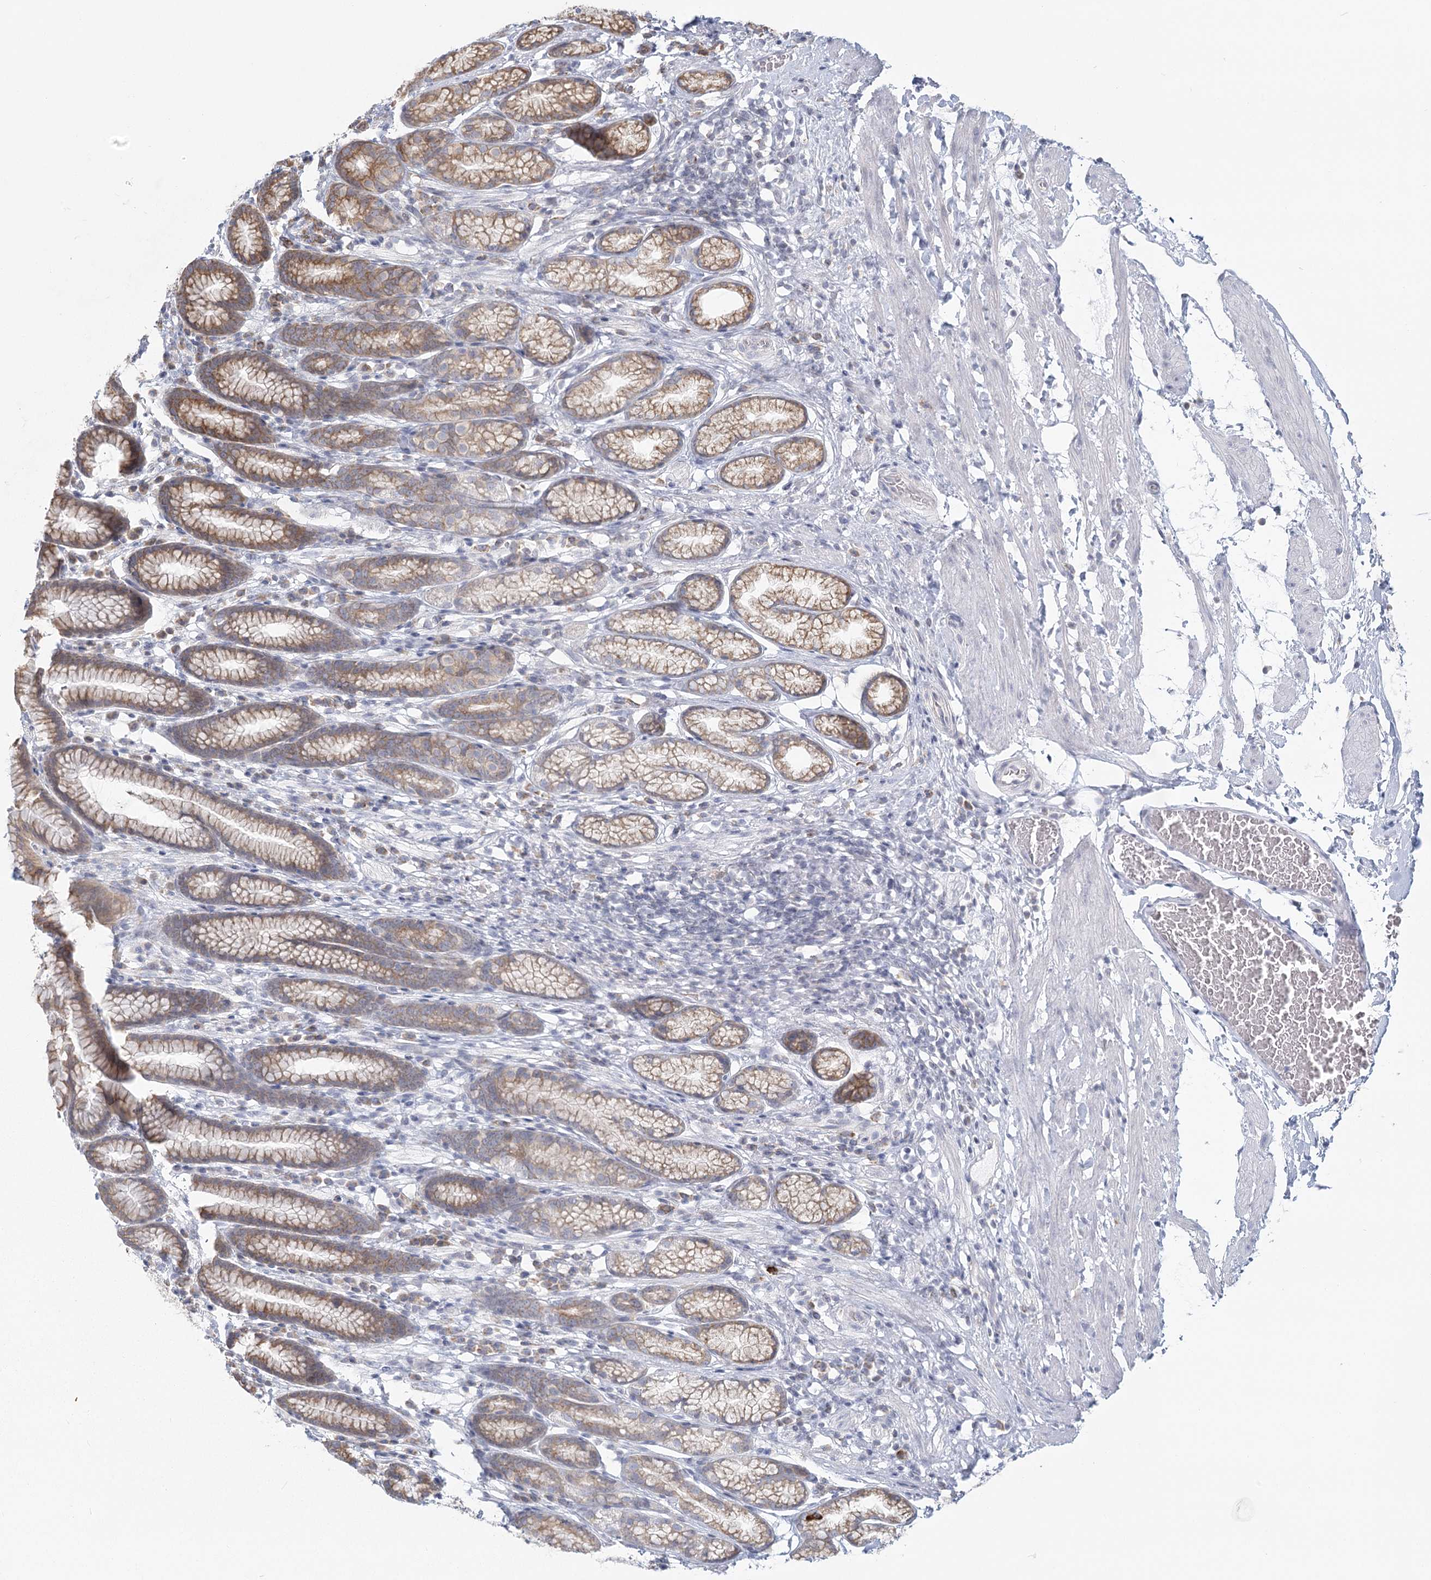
{"staining": {"intensity": "moderate", "quantity": ">75%", "location": "cytoplasmic/membranous"}, "tissue": "stomach", "cell_type": "Glandular cells", "image_type": "normal", "snomed": [{"axis": "morphology", "description": "Normal tissue, NOS"}, {"axis": "topography", "description": "Stomach"}], "caption": "Immunohistochemical staining of unremarkable human stomach exhibits medium levels of moderate cytoplasmic/membranous staining in approximately >75% of glandular cells. (DAB IHC, brown staining for protein, blue staining for nuclei).", "gene": "LACTB", "patient": {"sex": "male", "age": 42}}